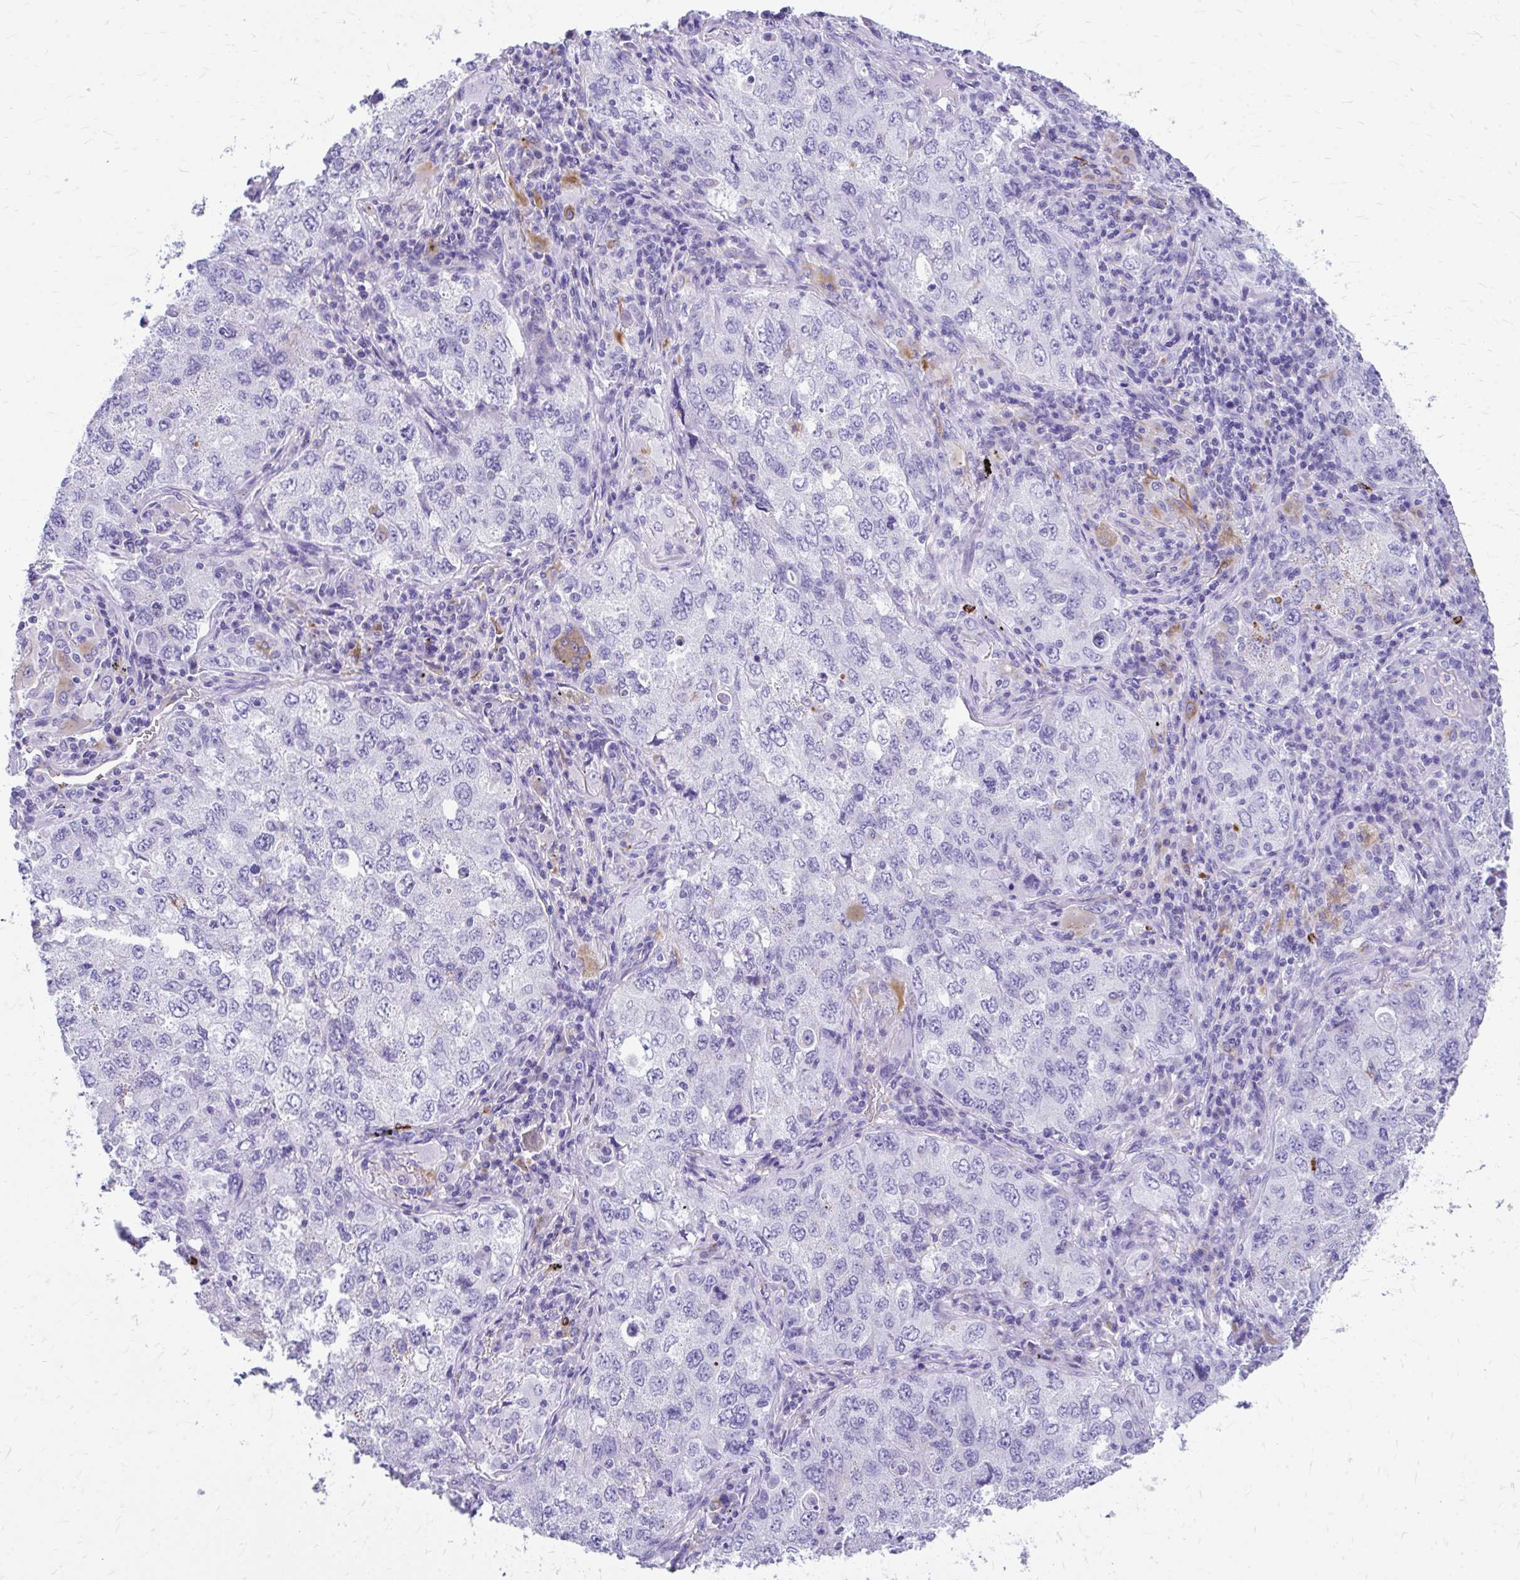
{"staining": {"intensity": "negative", "quantity": "none", "location": "none"}, "tissue": "lung cancer", "cell_type": "Tumor cells", "image_type": "cancer", "snomed": [{"axis": "morphology", "description": "Adenocarcinoma, NOS"}, {"axis": "topography", "description": "Lung"}], "caption": "Human adenocarcinoma (lung) stained for a protein using IHC demonstrates no positivity in tumor cells.", "gene": "ZNF699", "patient": {"sex": "female", "age": 57}}